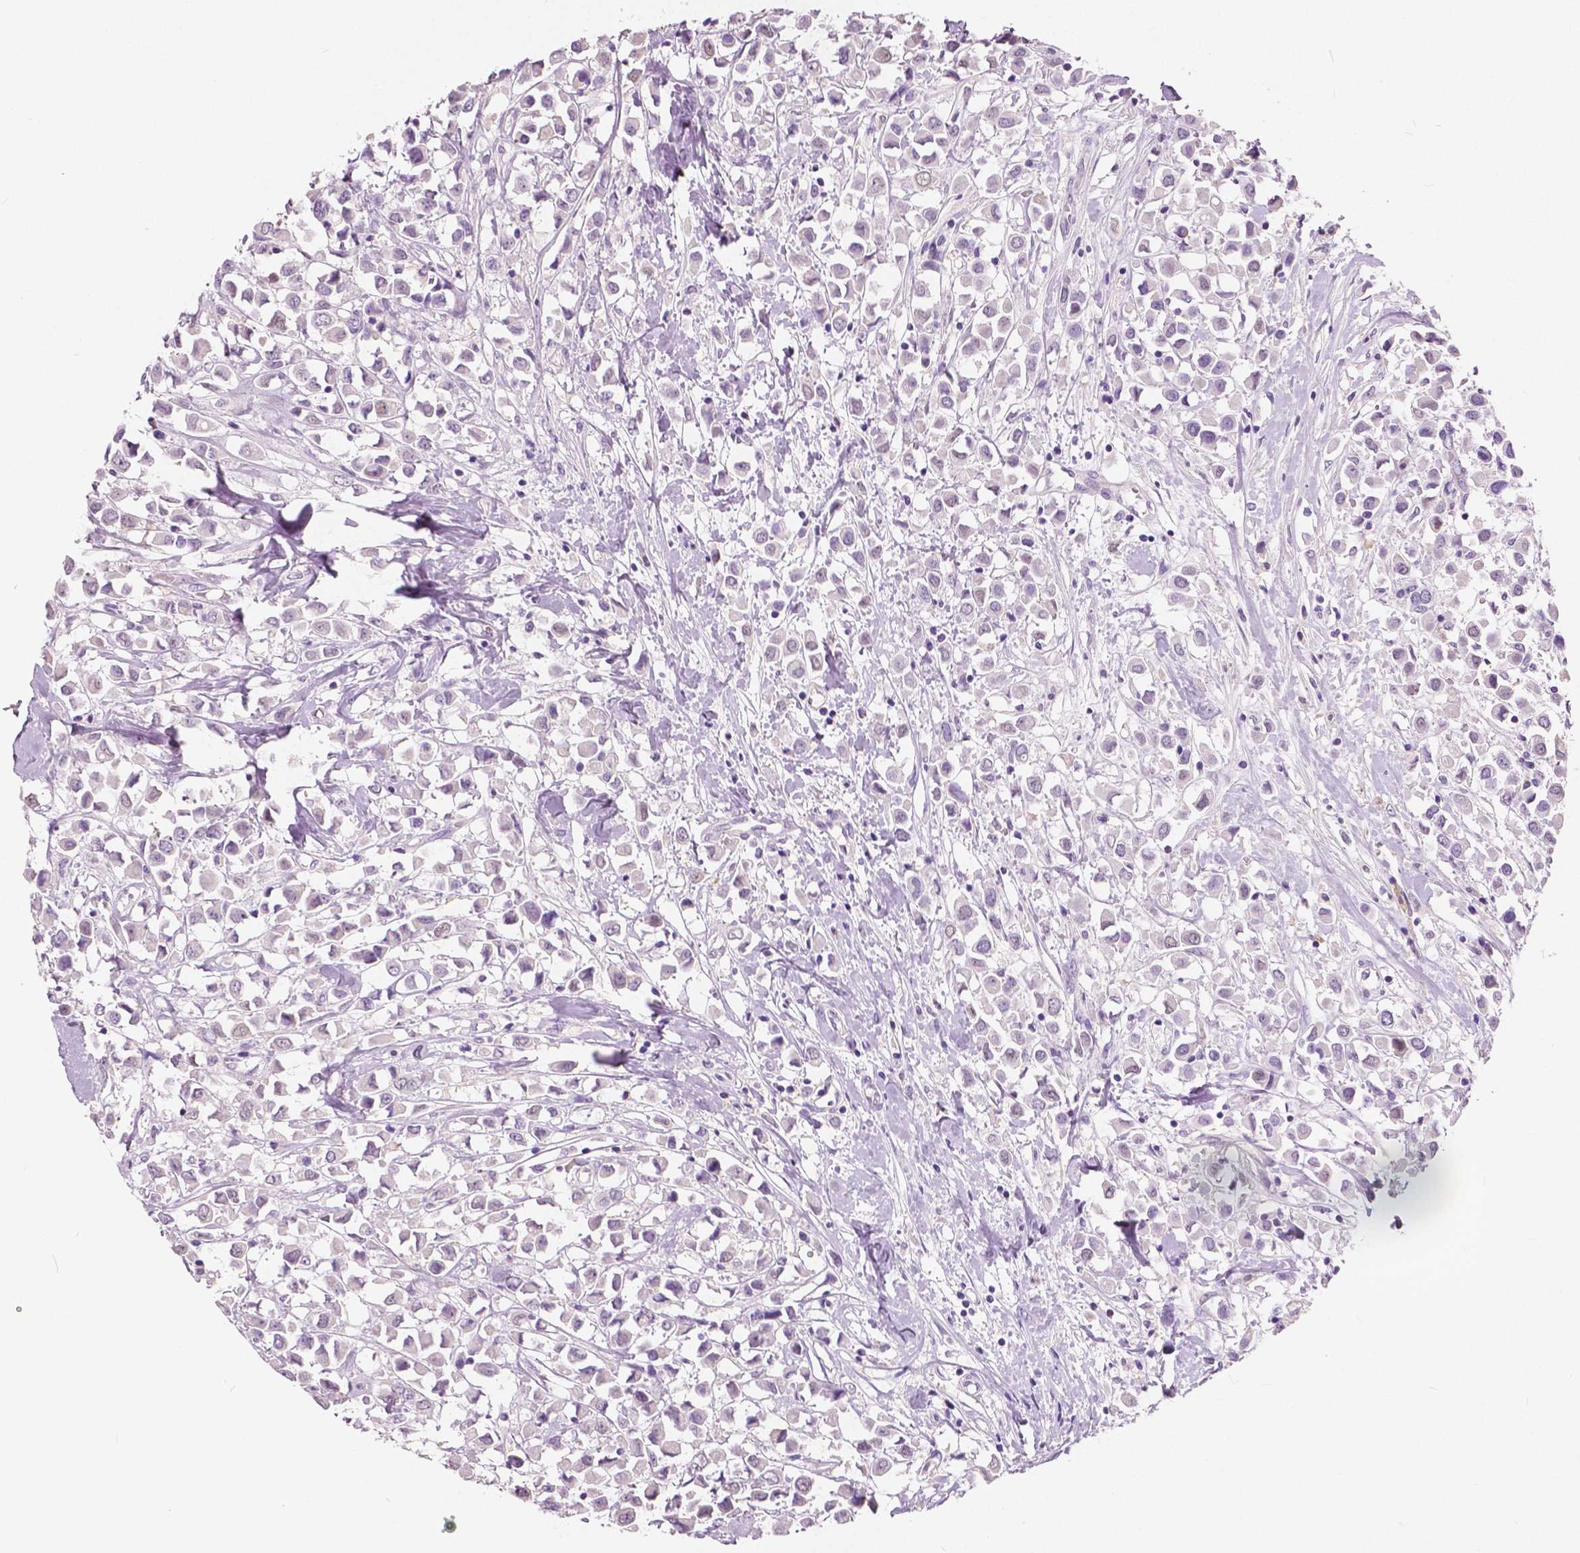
{"staining": {"intensity": "negative", "quantity": "none", "location": "none"}, "tissue": "breast cancer", "cell_type": "Tumor cells", "image_type": "cancer", "snomed": [{"axis": "morphology", "description": "Duct carcinoma"}, {"axis": "topography", "description": "Breast"}], "caption": "Human intraductal carcinoma (breast) stained for a protein using immunohistochemistry (IHC) shows no staining in tumor cells.", "gene": "TKFC", "patient": {"sex": "female", "age": 61}}